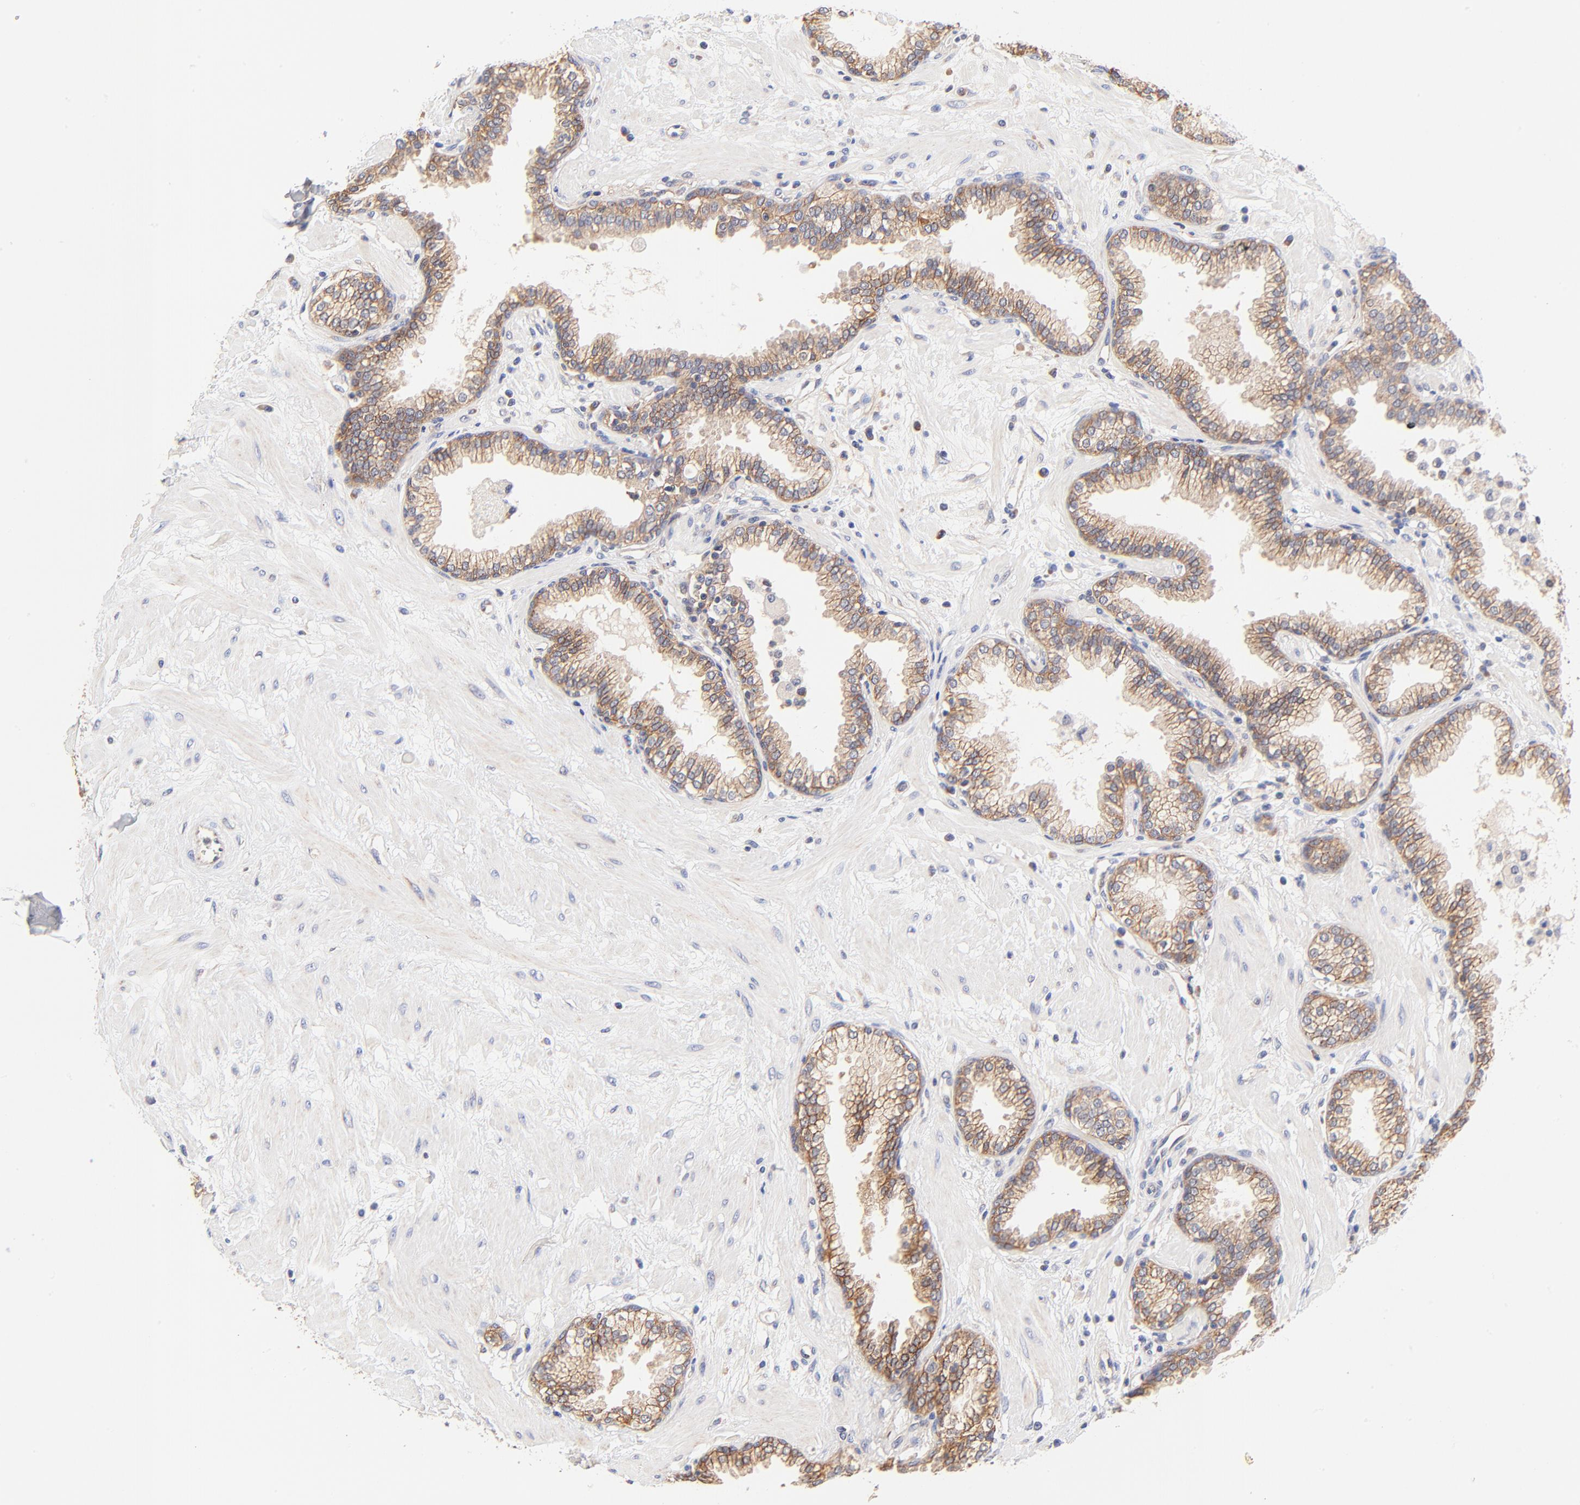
{"staining": {"intensity": "moderate", "quantity": ">75%", "location": "cytoplasmic/membranous"}, "tissue": "prostate", "cell_type": "Glandular cells", "image_type": "normal", "snomed": [{"axis": "morphology", "description": "Normal tissue, NOS"}, {"axis": "topography", "description": "Prostate"}], "caption": "Prostate stained for a protein reveals moderate cytoplasmic/membranous positivity in glandular cells. Nuclei are stained in blue.", "gene": "PTK7", "patient": {"sex": "male", "age": 64}}